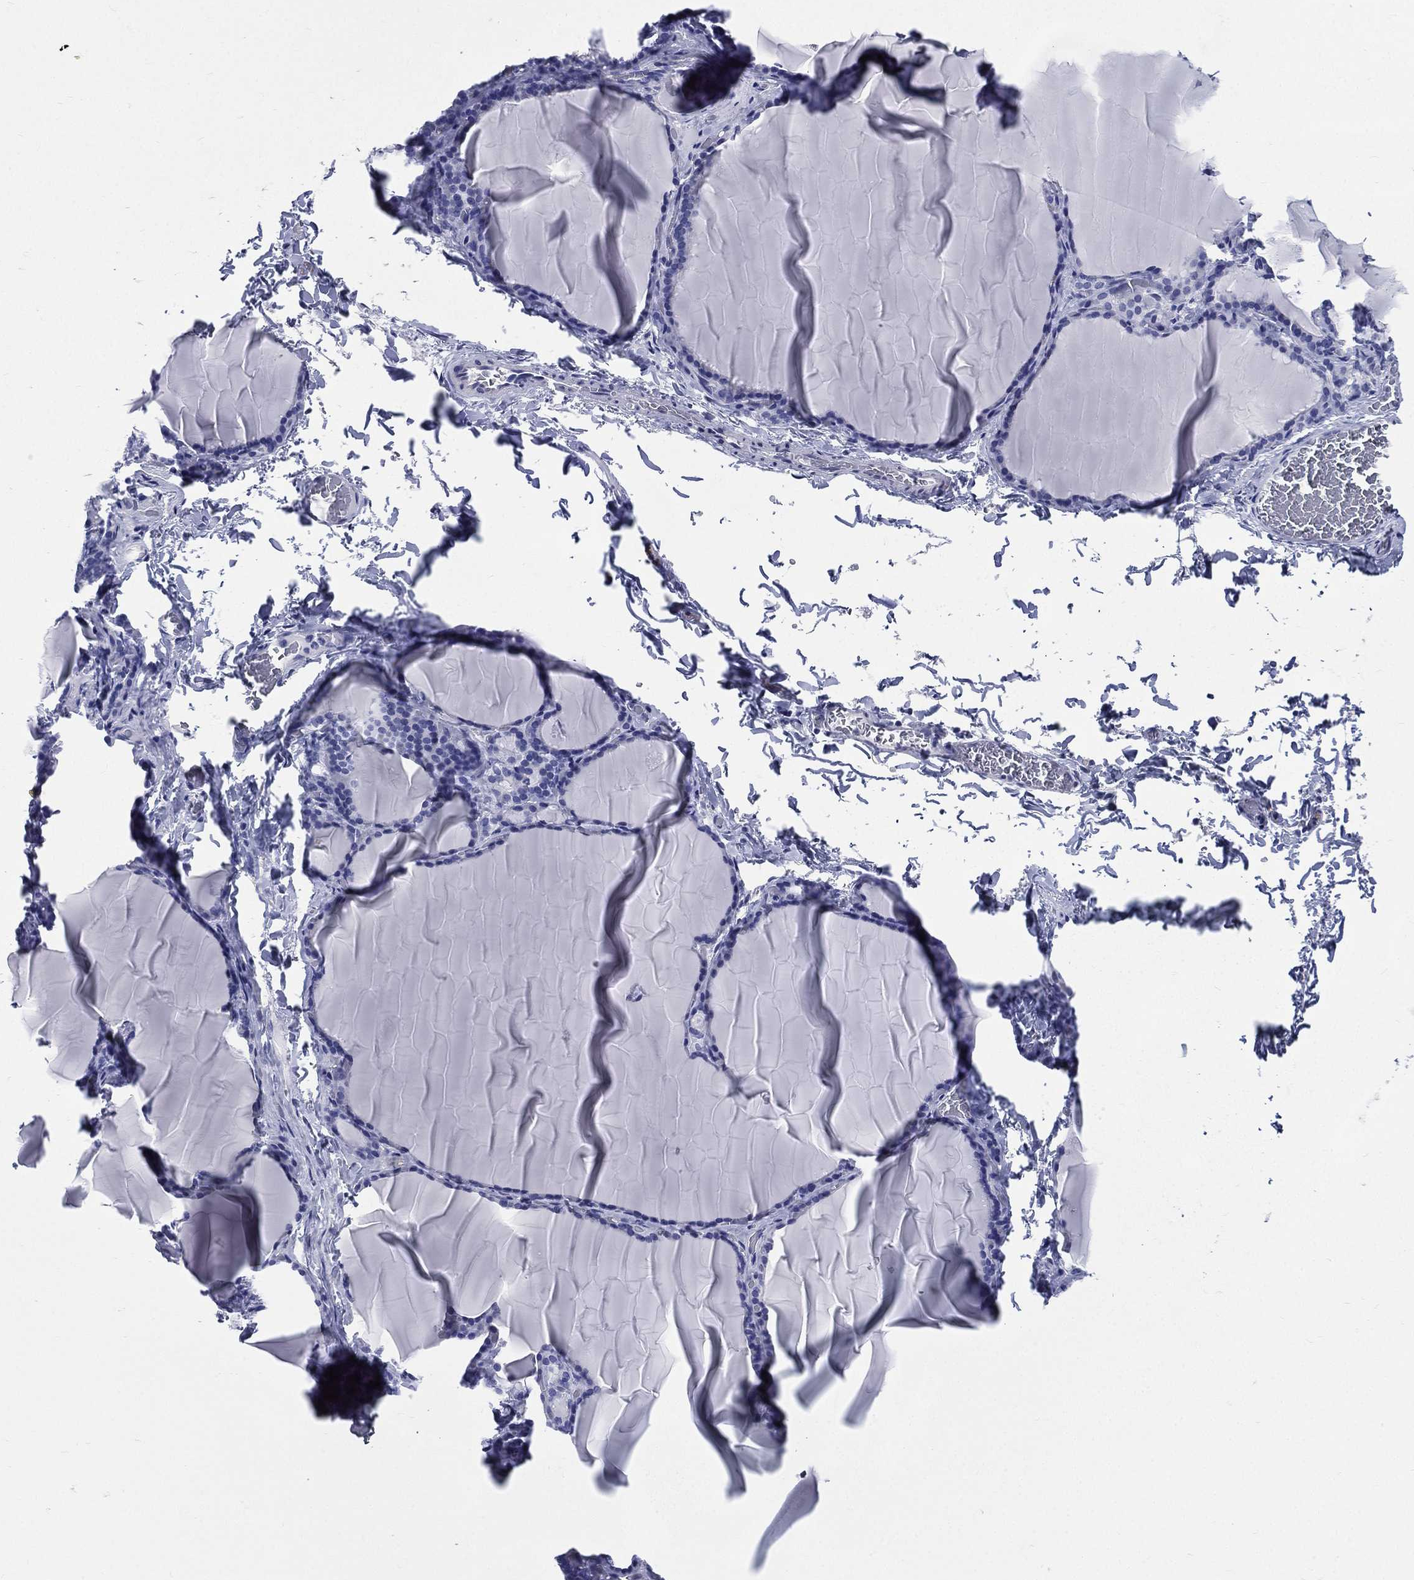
{"staining": {"intensity": "negative", "quantity": "none", "location": "none"}, "tissue": "thyroid gland", "cell_type": "Glandular cells", "image_type": "normal", "snomed": [{"axis": "morphology", "description": "Normal tissue, NOS"}, {"axis": "morphology", "description": "Hyperplasia, NOS"}, {"axis": "topography", "description": "Thyroid gland"}], "caption": "This is a histopathology image of immunohistochemistry (IHC) staining of normal thyroid gland, which shows no staining in glandular cells.", "gene": "DPYS", "patient": {"sex": "female", "age": 27}}